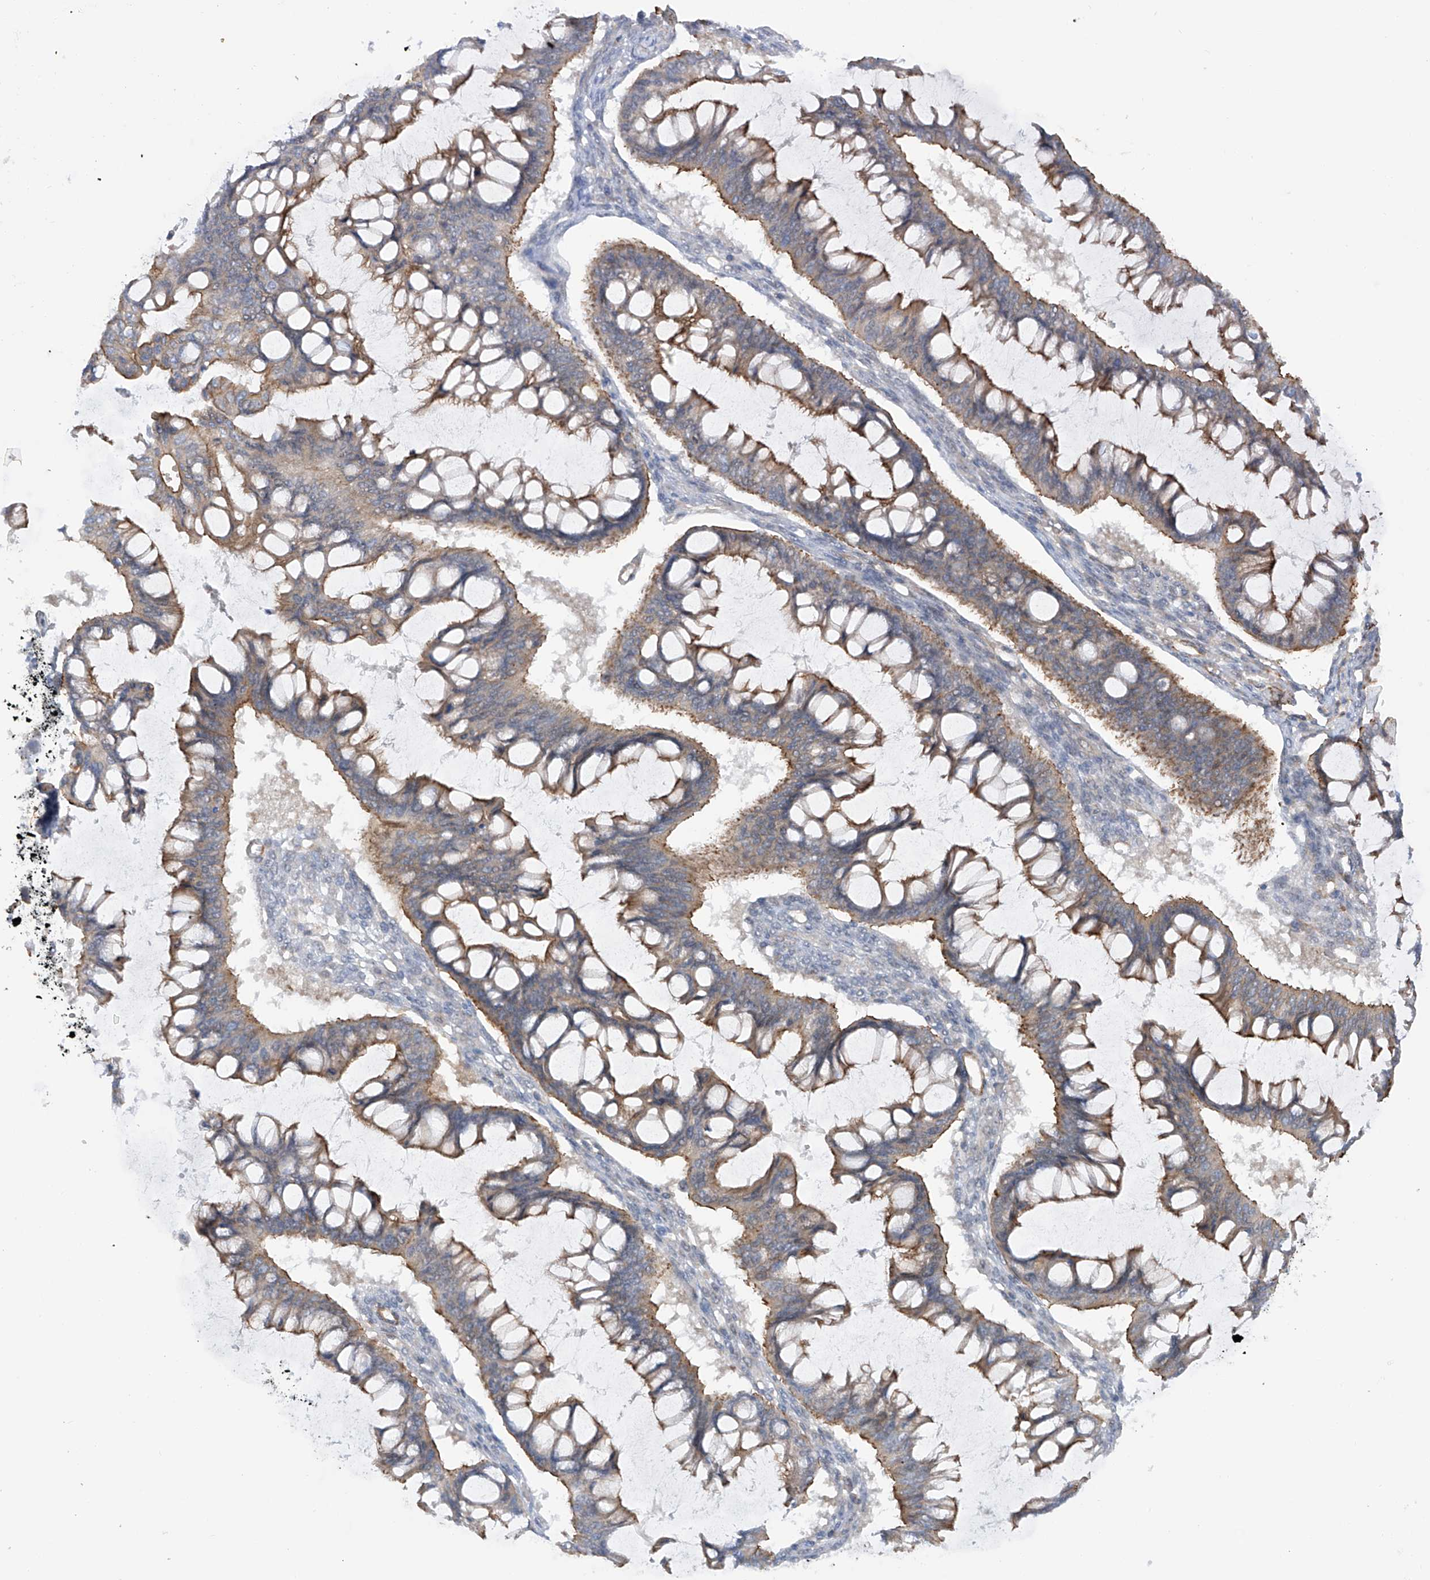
{"staining": {"intensity": "moderate", "quantity": "25%-75%", "location": "cytoplasmic/membranous"}, "tissue": "ovarian cancer", "cell_type": "Tumor cells", "image_type": "cancer", "snomed": [{"axis": "morphology", "description": "Cystadenocarcinoma, mucinous, NOS"}, {"axis": "topography", "description": "Ovary"}], "caption": "Human ovarian cancer stained with a brown dye demonstrates moderate cytoplasmic/membranous positive positivity in about 25%-75% of tumor cells.", "gene": "ZNF490", "patient": {"sex": "female", "age": 73}}